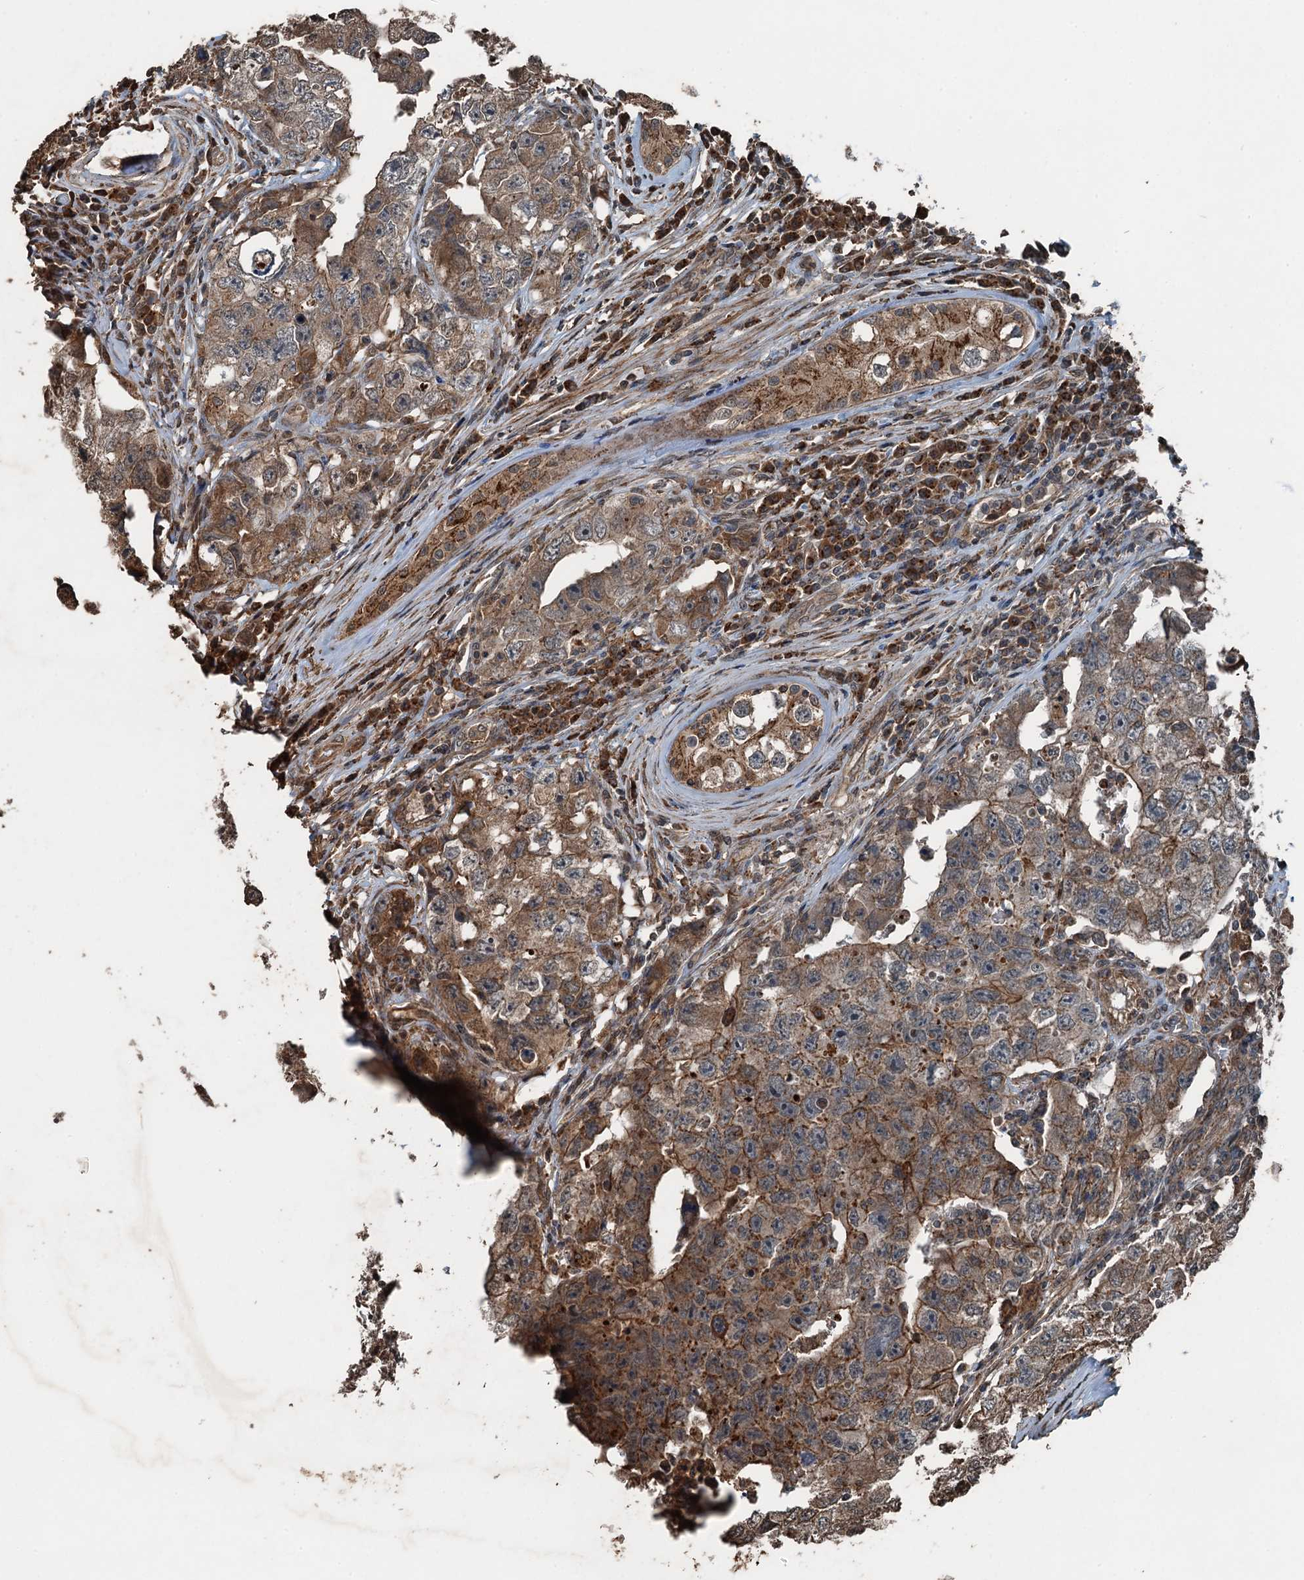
{"staining": {"intensity": "moderate", "quantity": ">75%", "location": "cytoplasmic/membranous"}, "tissue": "testis cancer", "cell_type": "Tumor cells", "image_type": "cancer", "snomed": [{"axis": "morphology", "description": "Carcinoma, Embryonal, NOS"}, {"axis": "topography", "description": "Testis"}], "caption": "Immunohistochemical staining of human testis cancer (embryonal carcinoma) demonstrates moderate cytoplasmic/membranous protein expression in approximately >75% of tumor cells. The staining was performed using DAB (3,3'-diaminobenzidine) to visualize the protein expression in brown, while the nuclei were stained in blue with hematoxylin (Magnification: 20x).", "gene": "TCTN1", "patient": {"sex": "male", "age": 17}}